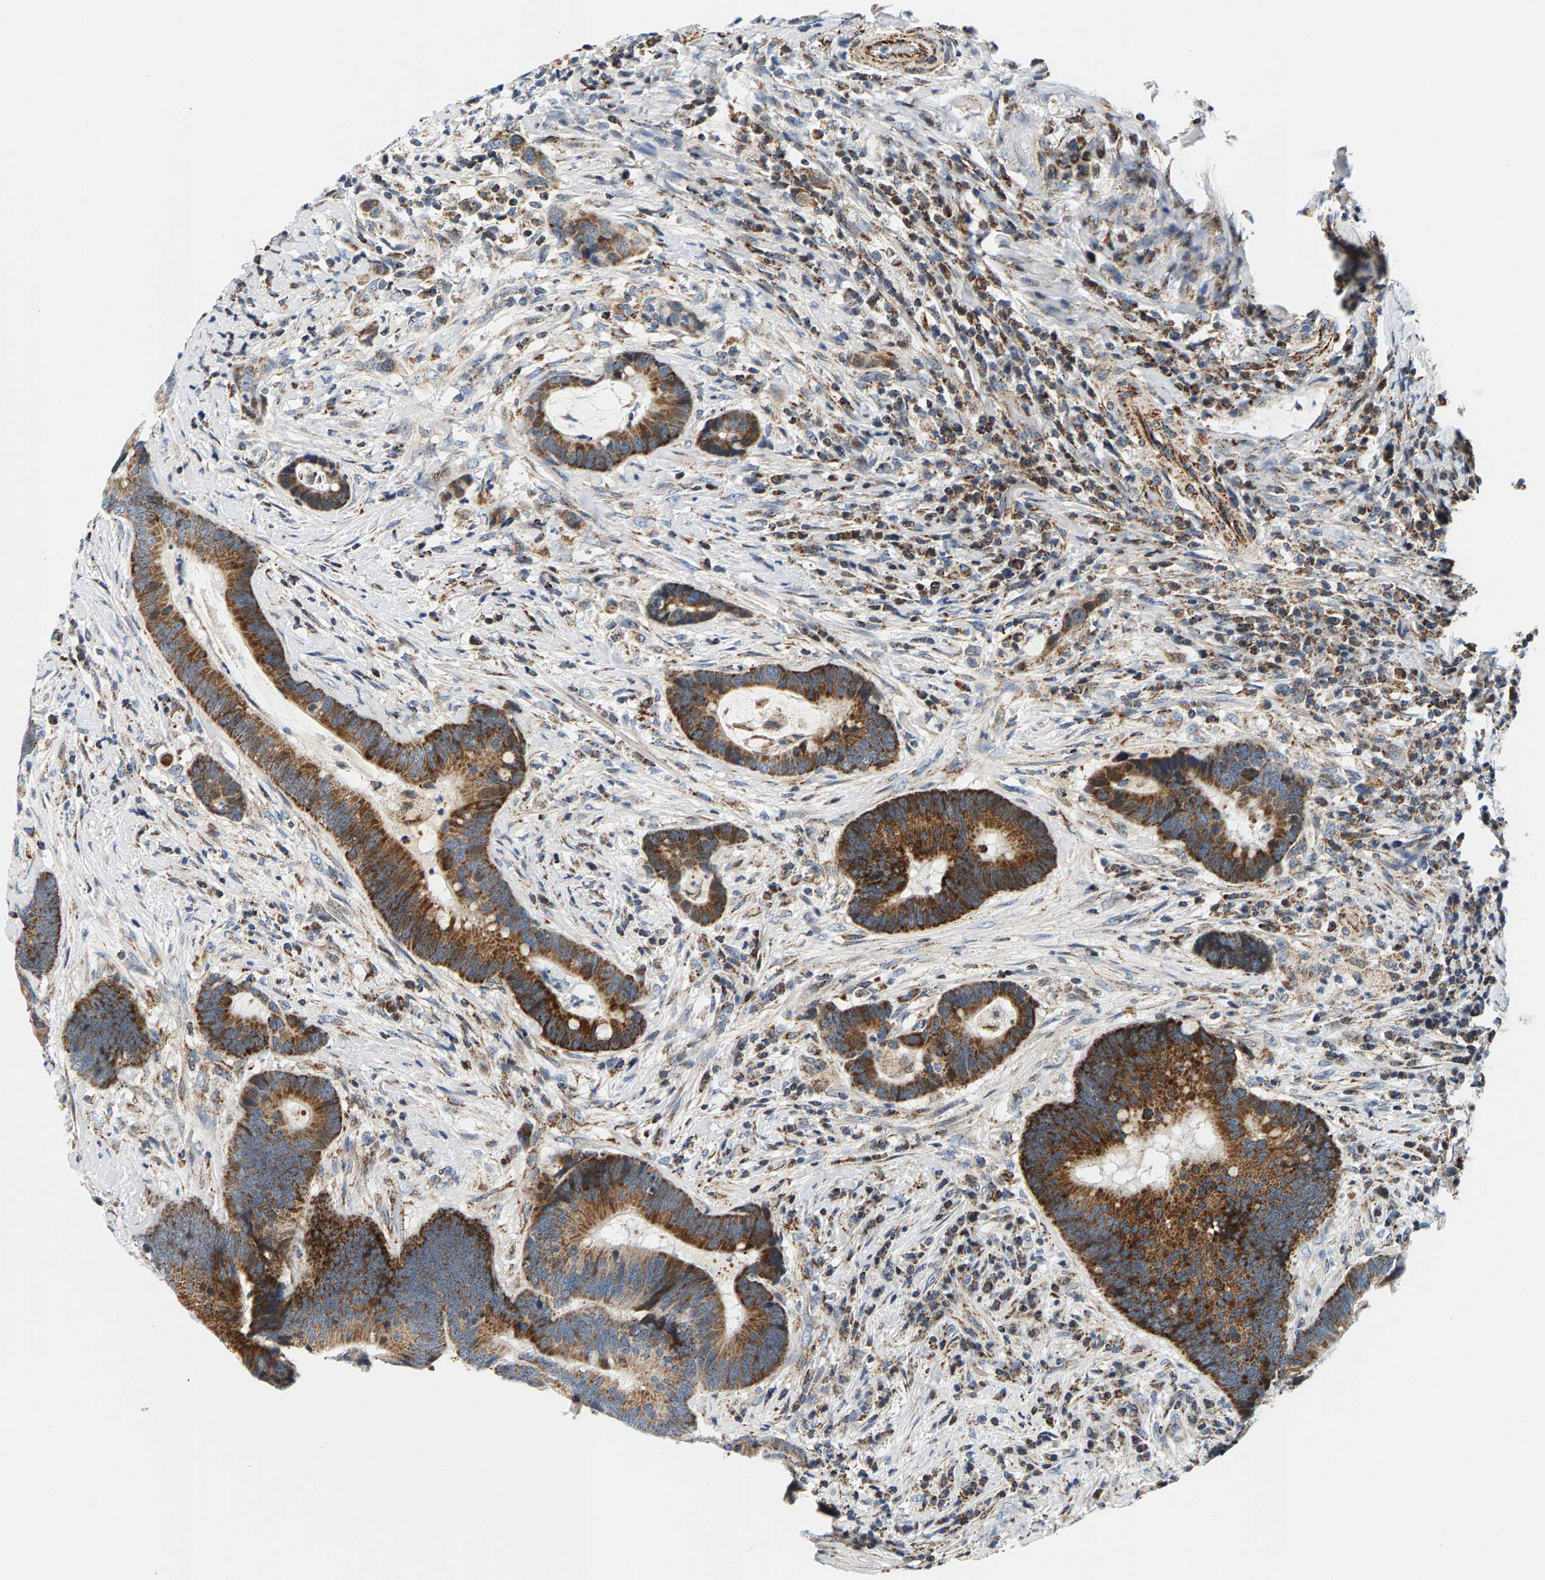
{"staining": {"intensity": "strong", "quantity": ">75%", "location": "cytoplasmic/membranous"}, "tissue": "colorectal cancer", "cell_type": "Tumor cells", "image_type": "cancer", "snomed": [{"axis": "morphology", "description": "Adenocarcinoma, NOS"}, {"axis": "topography", "description": "Rectum"}, {"axis": "topography", "description": "Anal"}], "caption": "Colorectal adenocarcinoma tissue demonstrates strong cytoplasmic/membranous expression in approximately >75% of tumor cells, visualized by immunohistochemistry.", "gene": "PDE1A", "patient": {"sex": "female", "age": 89}}